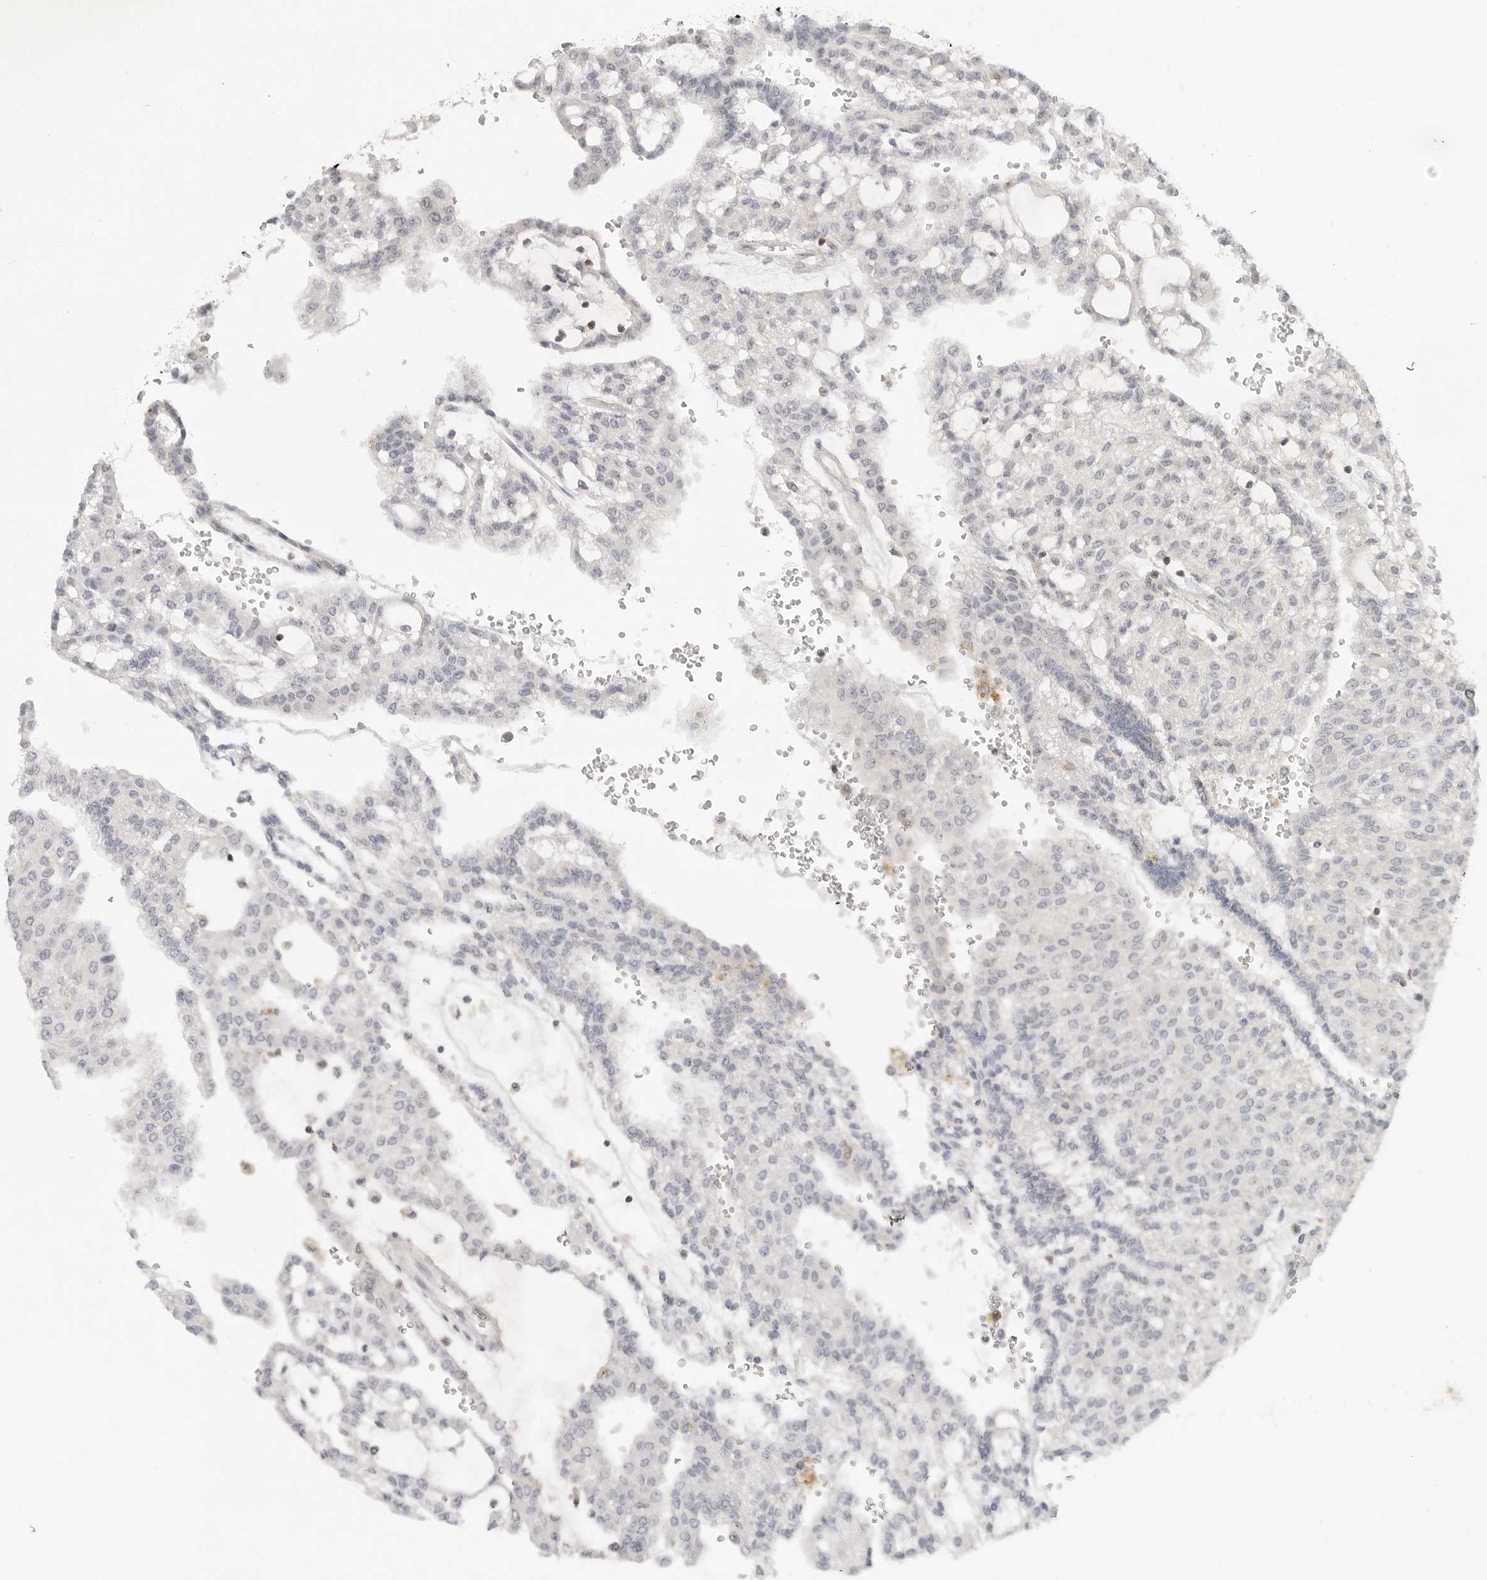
{"staining": {"intensity": "negative", "quantity": "none", "location": "none"}, "tissue": "renal cancer", "cell_type": "Tumor cells", "image_type": "cancer", "snomed": [{"axis": "morphology", "description": "Adenocarcinoma, NOS"}, {"axis": "topography", "description": "Kidney"}], "caption": "Immunohistochemical staining of human renal adenocarcinoma reveals no significant staining in tumor cells.", "gene": "SH3KBP1", "patient": {"sex": "male", "age": 63}}